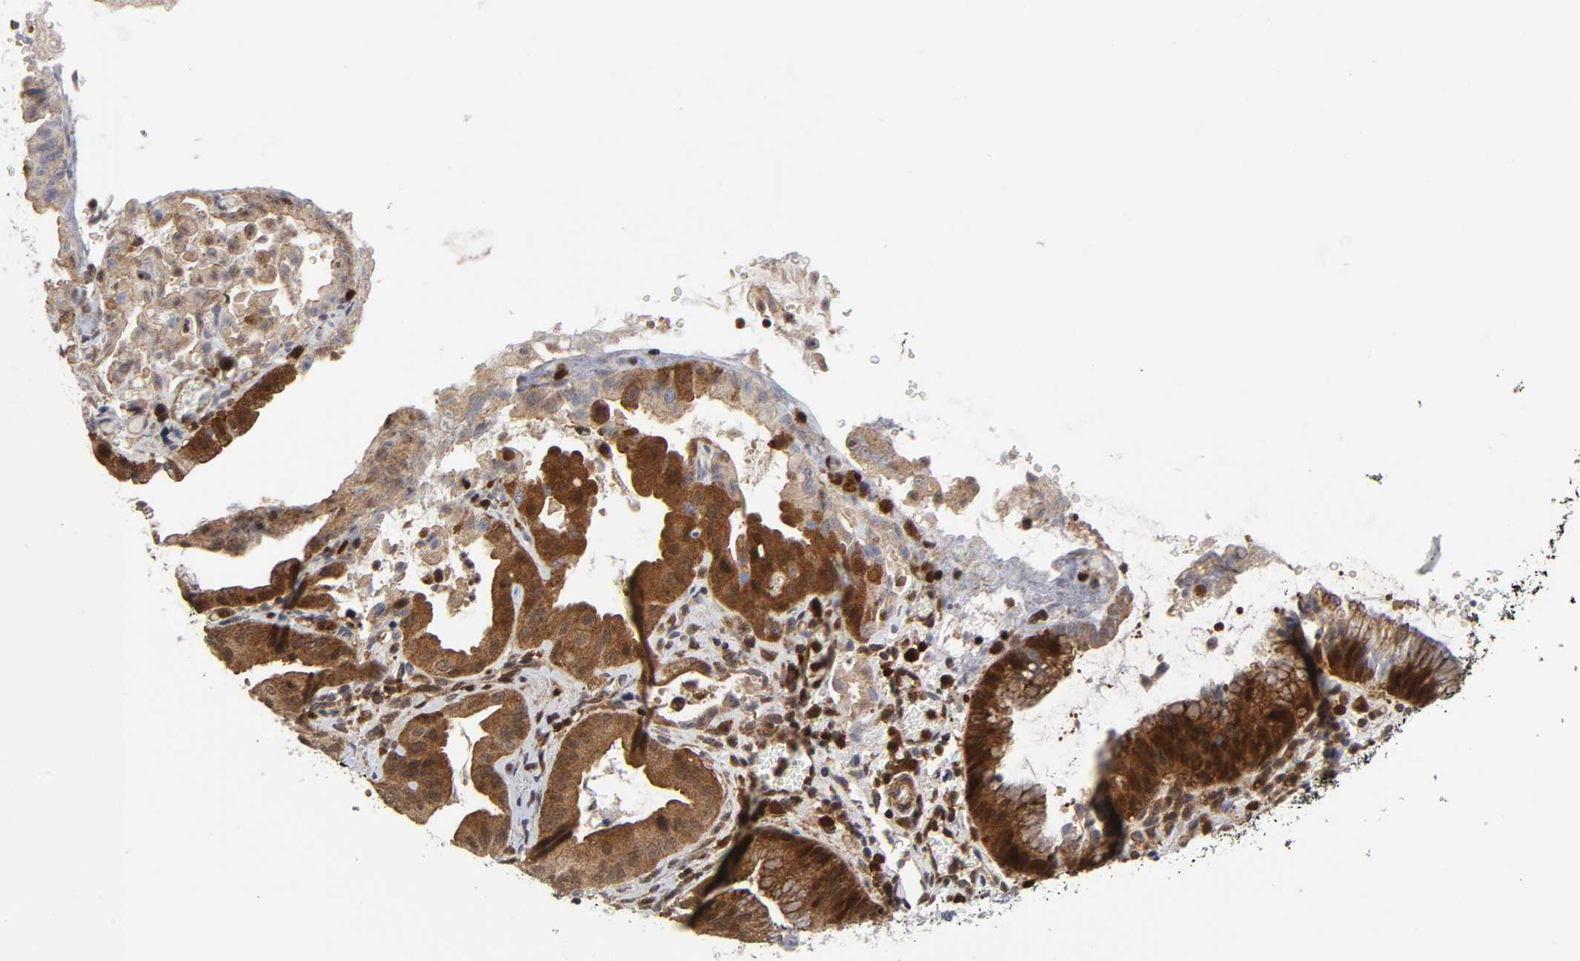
{"staining": {"intensity": "moderate", "quantity": ">75%", "location": "cytoplasmic/membranous,nuclear"}, "tissue": "liver cancer", "cell_type": "Tumor cells", "image_type": "cancer", "snomed": [{"axis": "morphology", "description": "Cholangiocarcinoma"}, {"axis": "topography", "description": "Liver"}], "caption": "Immunohistochemical staining of cholangiocarcinoma (liver) displays medium levels of moderate cytoplasmic/membranous and nuclear positivity in approximately >75% of tumor cells. (DAB = brown stain, brightfield microscopy at high magnification).", "gene": "CASP9", "patient": {"sex": "male", "age": 58}}